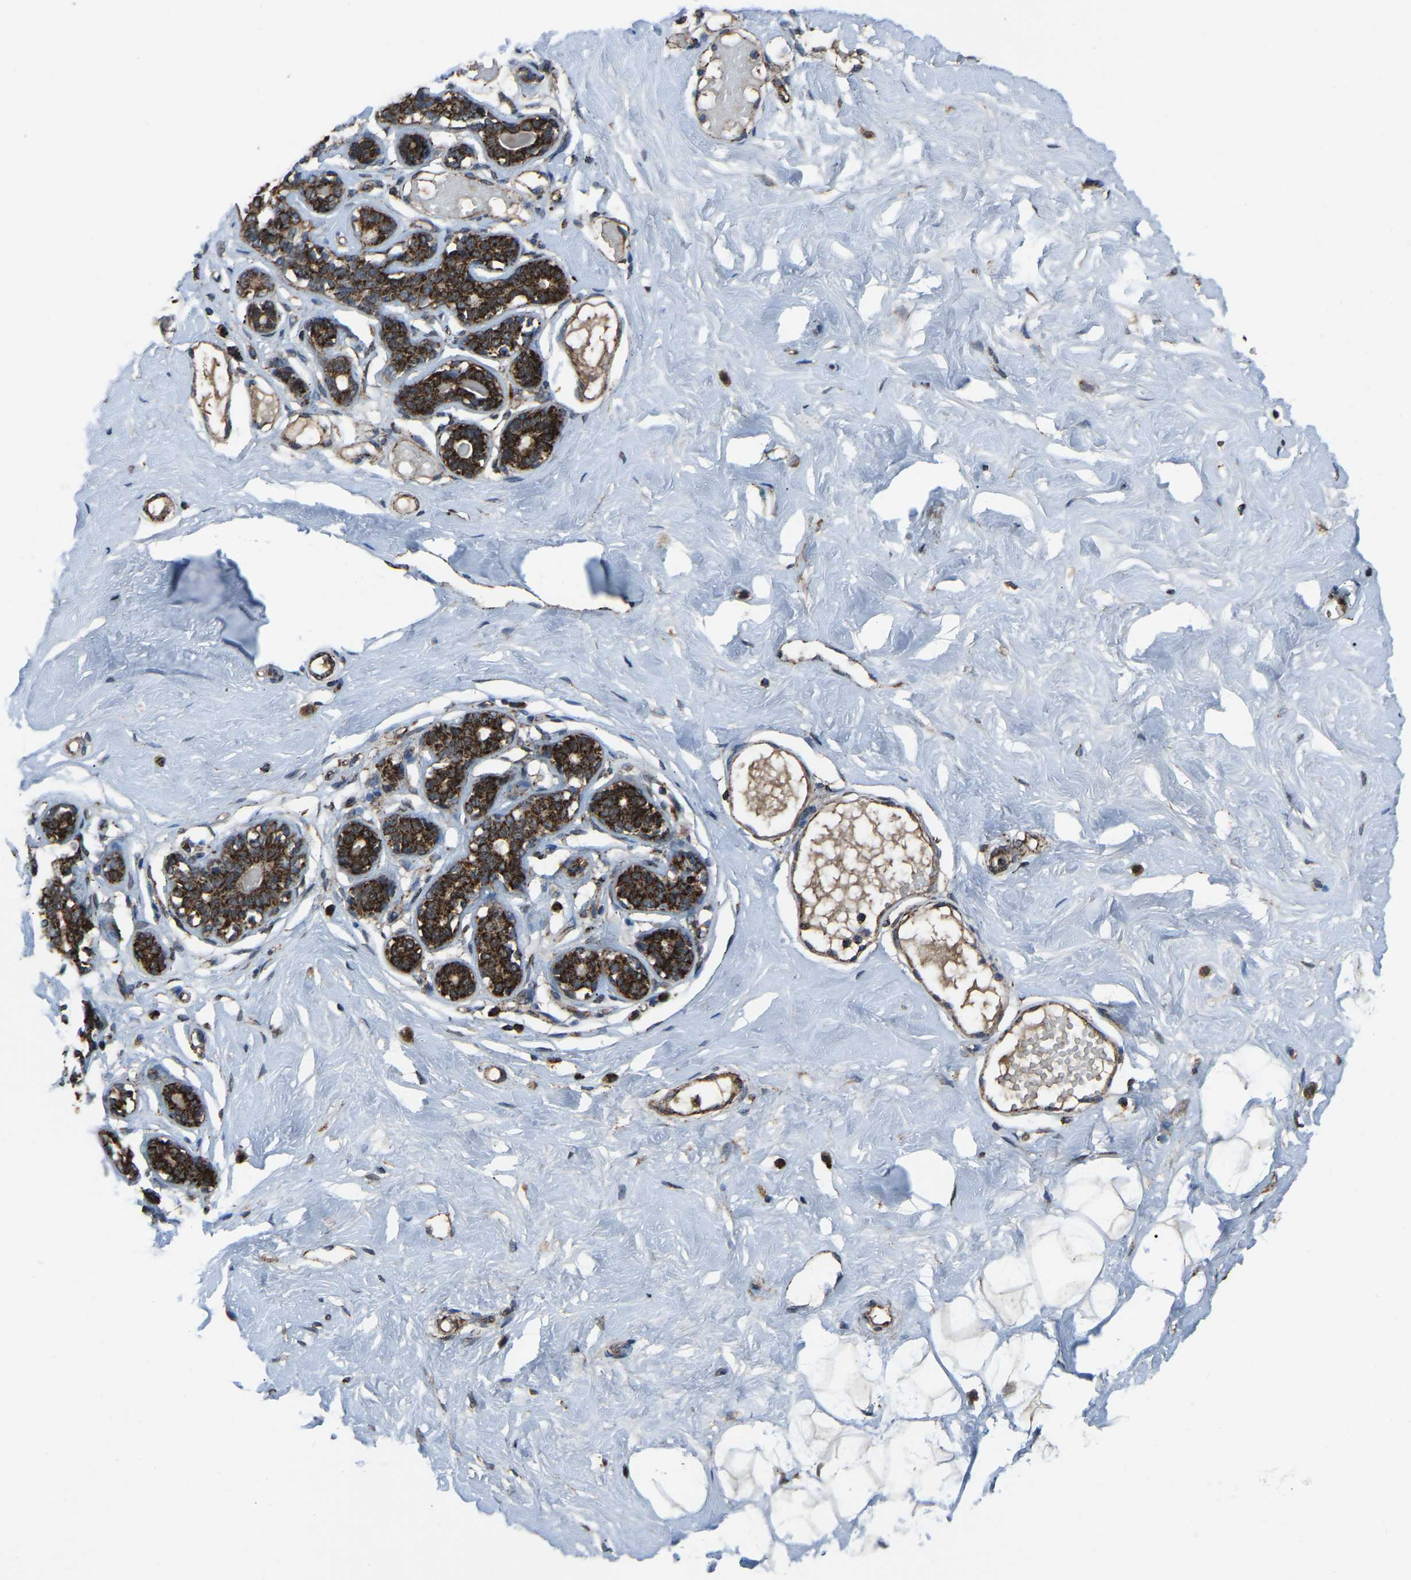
{"staining": {"intensity": "moderate", "quantity": ">75%", "location": "cytoplasmic/membranous"}, "tissue": "breast", "cell_type": "Adipocytes", "image_type": "normal", "snomed": [{"axis": "morphology", "description": "Normal tissue, NOS"}, {"axis": "topography", "description": "Breast"}], "caption": "Immunohistochemistry (IHC) photomicrograph of unremarkable breast: human breast stained using immunohistochemistry displays medium levels of moderate protein expression localized specifically in the cytoplasmic/membranous of adipocytes, appearing as a cytoplasmic/membranous brown color.", "gene": "AKR1A1", "patient": {"sex": "female", "age": 23}}